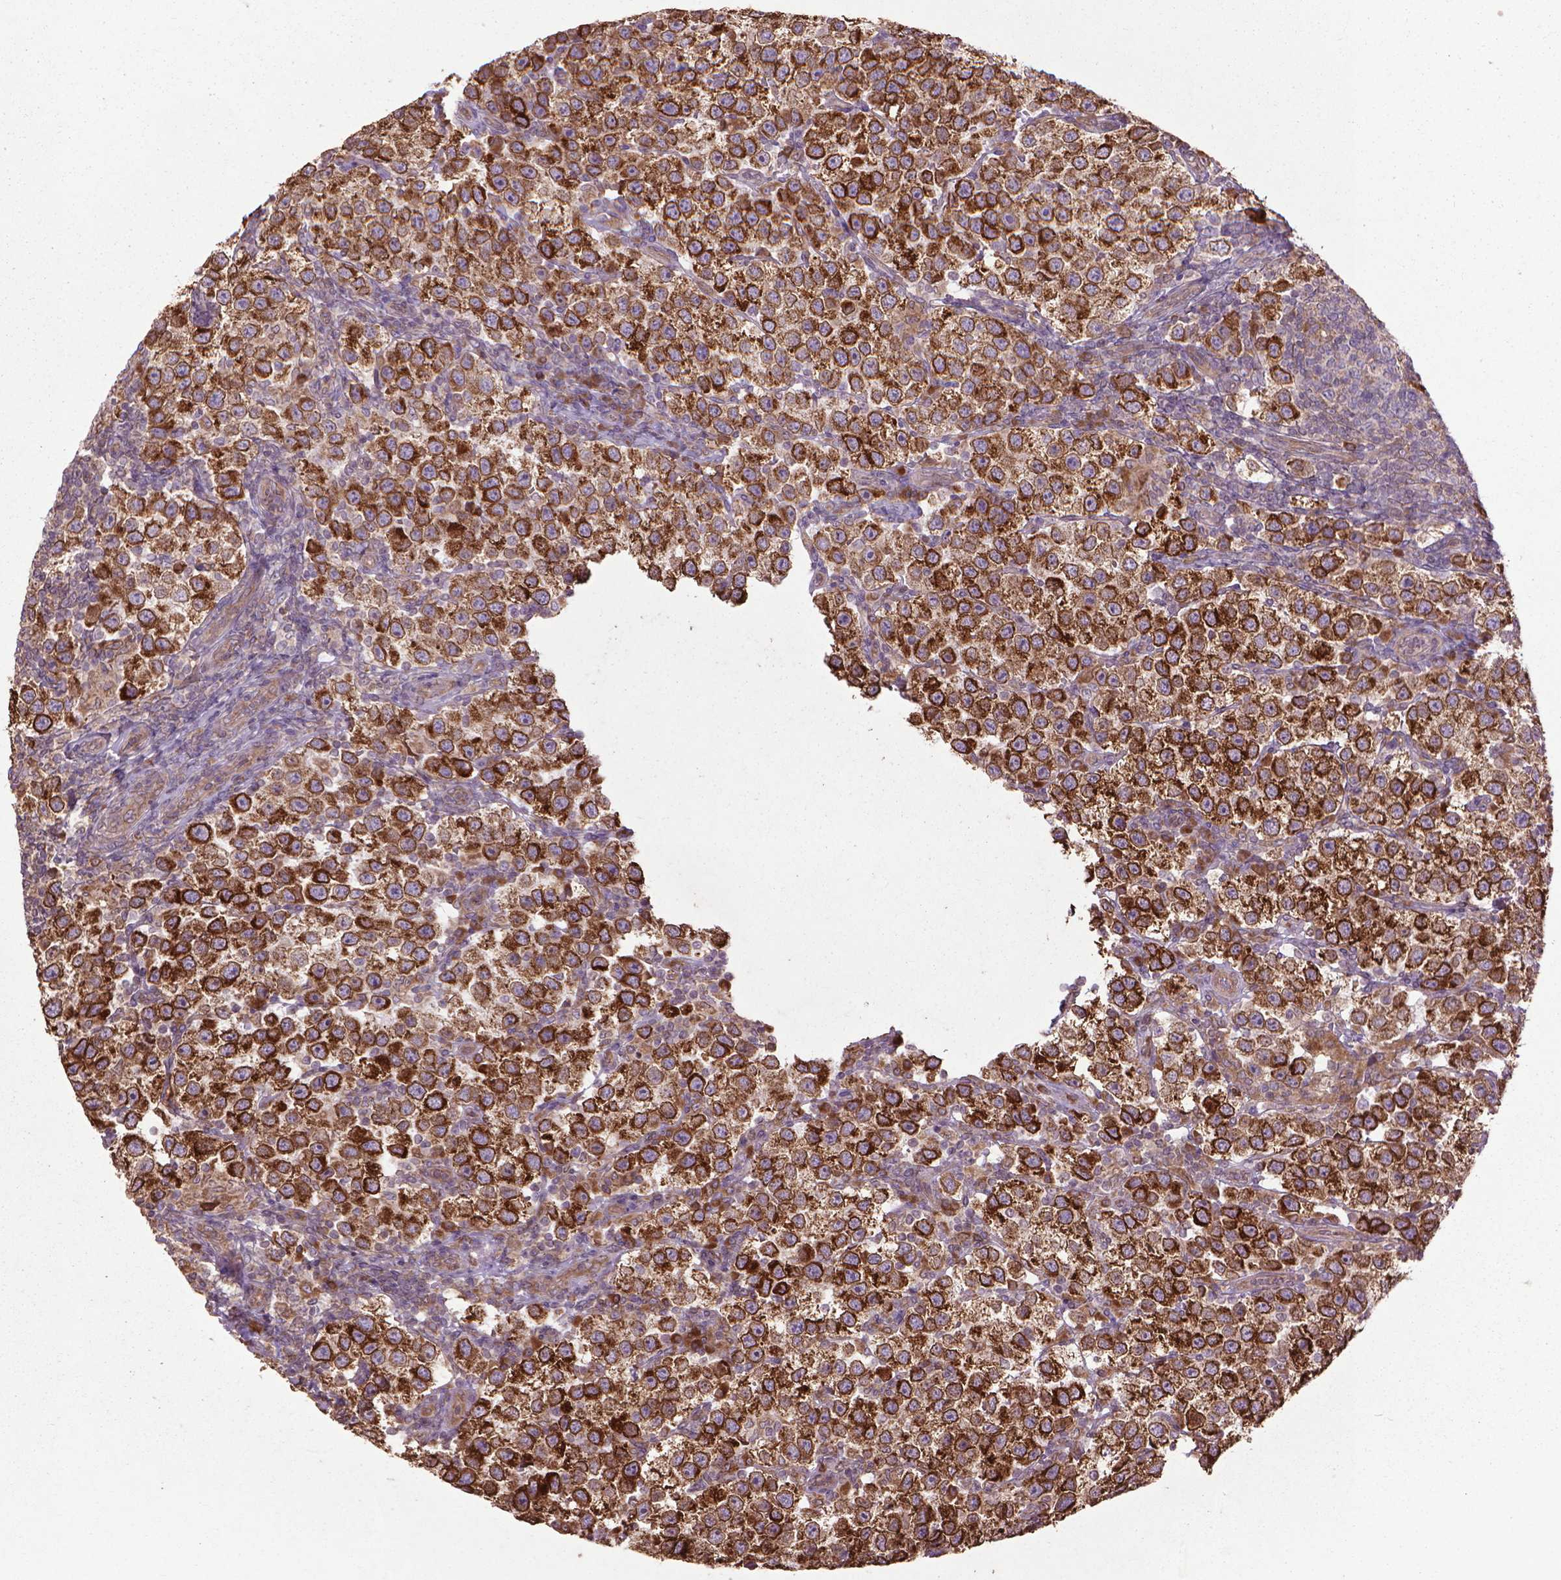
{"staining": {"intensity": "strong", "quantity": ">75%", "location": "cytoplasmic/membranous"}, "tissue": "testis cancer", "cell_type": "Tumor cells", "image_type": "cancer", "snomed": [{"axis": "morphology", "description": "Seminoma, NOS"}, {"axis": "topography", "description": "Testis"}], "caption": "This is an image of IHC staining of testis cancer (seminoma), which shows strong positivity in the cytoplasmic/membranous of tumor cells.", "gene": "GAS1", "patient": {"sex": "male", "age": 37}}